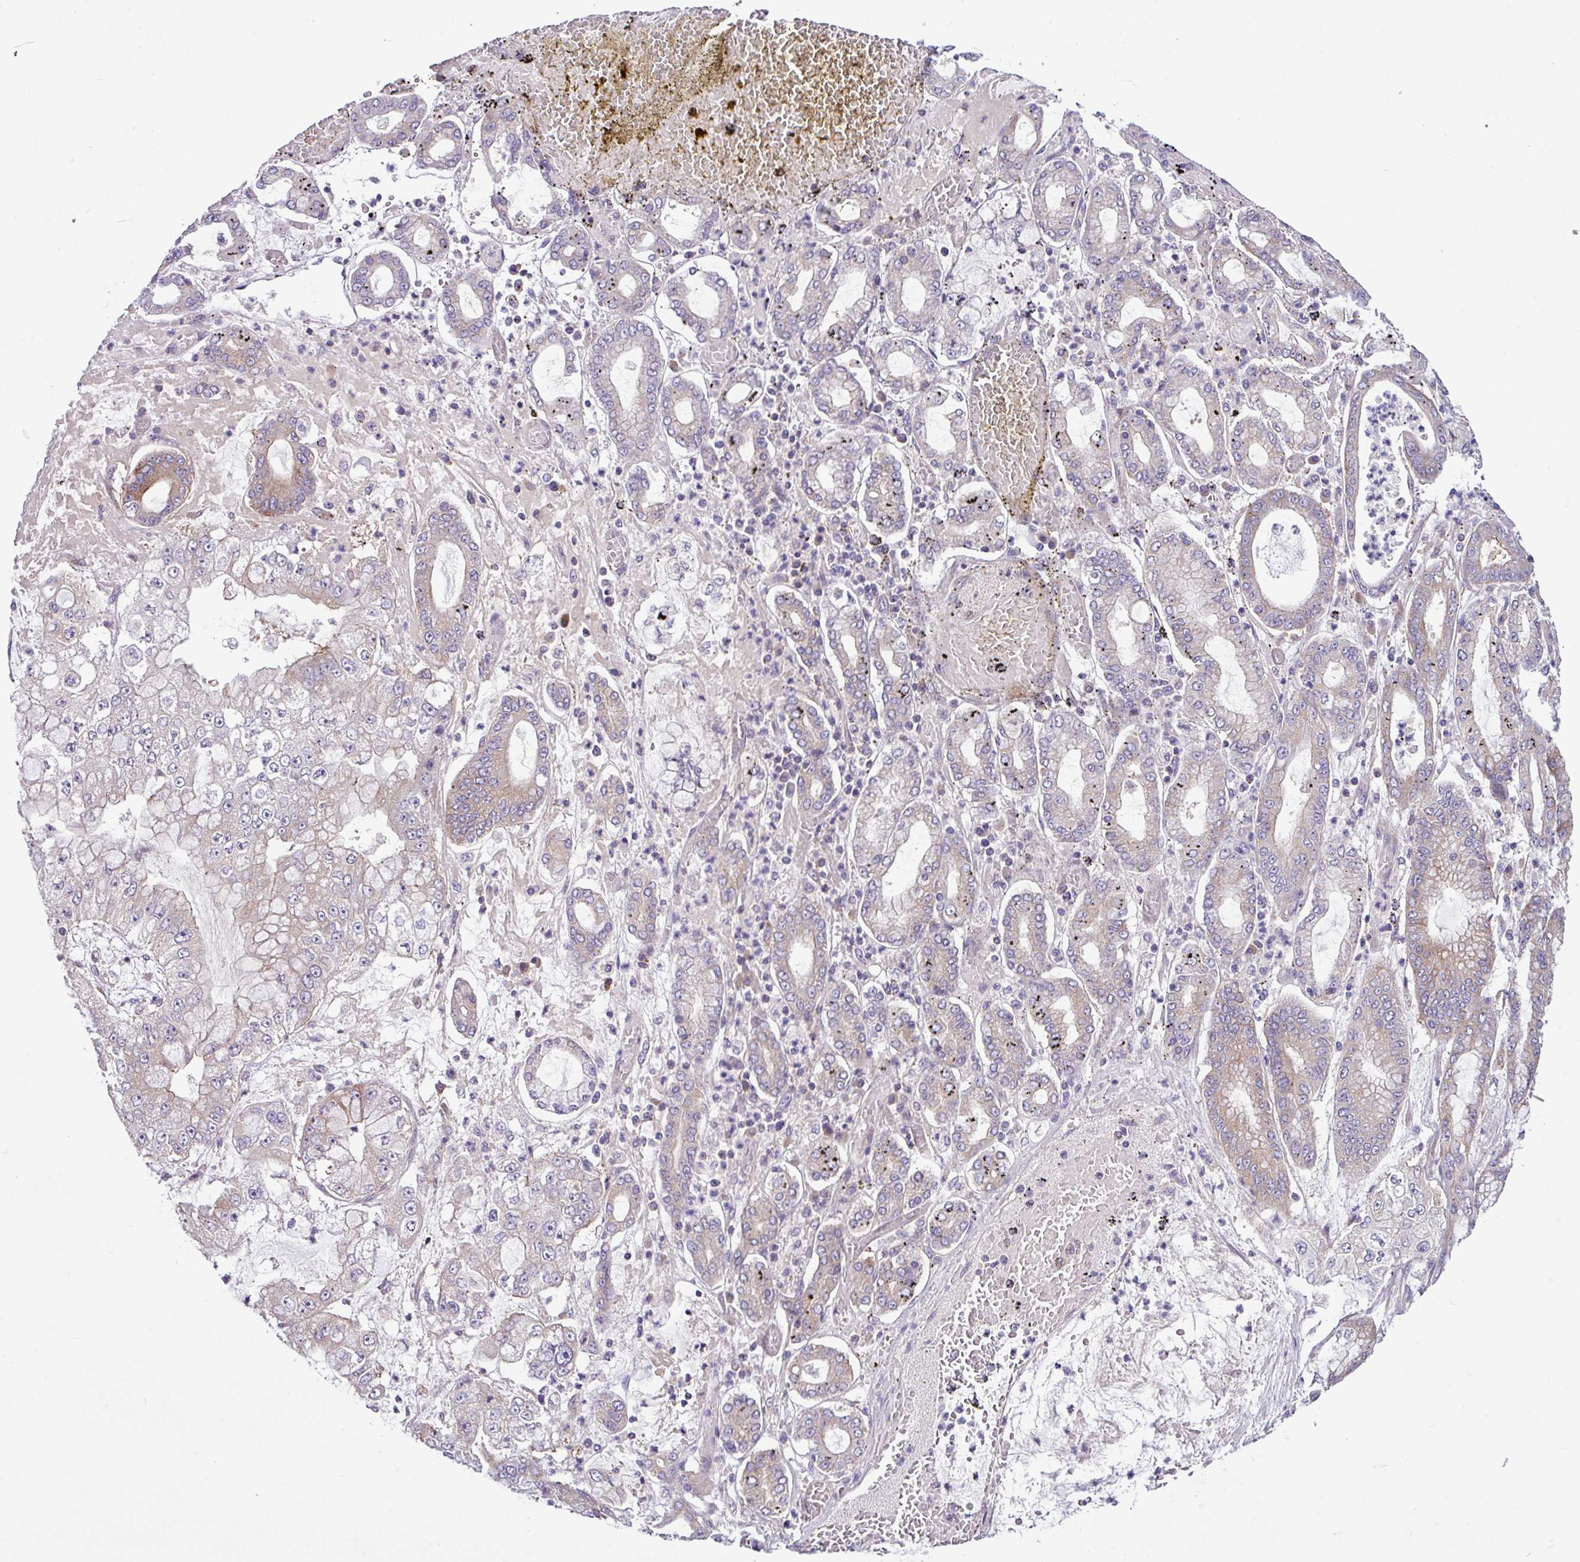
{"staining": {"intensity": "weak", "quantity": "<25%", "location": "cytoplasmic/membranous"}, "tissue": "stomach cancer", "cell_type": "Tumor cells", "image_type": "cancer", "snomed": [{"axis": "morphology", "description": "Adenocarcinoma, NOS"}, {"axis": "topography", "description": "Stomach"}], "caption": "Human stomach cancer stained for a protein using immunohistochemistry (IHC) exhibits no expression in tumor cells.", "gene": "MROH2A", "patient": {"sex": "male", "age": 76}}